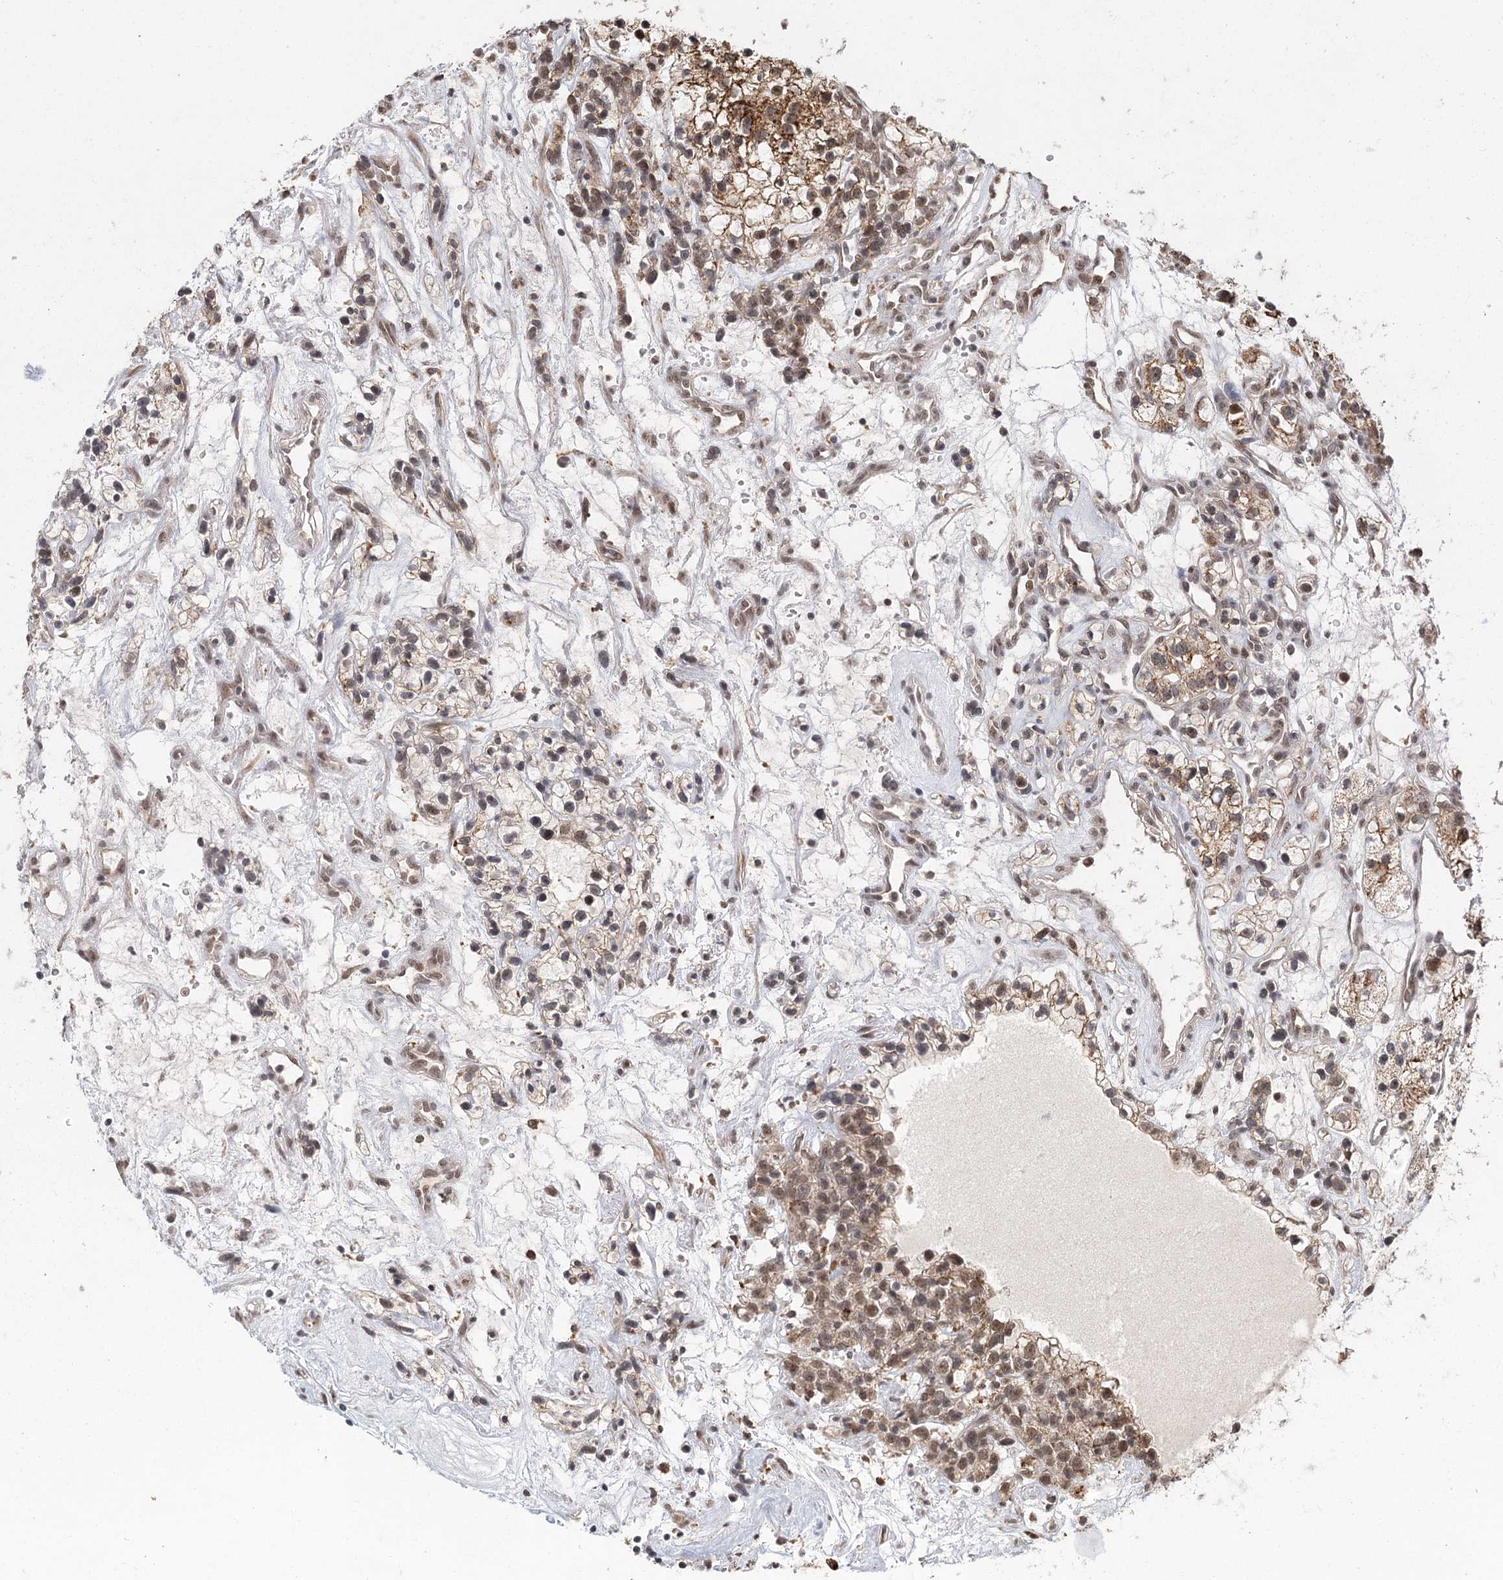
{"staining": {"intensity": "strong", "quantity": "25%-75%", "location": "cytoplasmic/membranous"}, "tissue": "renal cancer", "cell_type": "Tumor cells", "image_type": "cancer", "snomed": [{"axis": "morphology", "description": "Adenocarcinoma, NOS"}, {"axis": "topography", "description": "Kidney"}], "caption": "Renal adenocarcinoma was stained to show a protein in brown. There is high levels of strong cytoplasmic/membranous staining in approximately 25%-75% of tumor cells. (DAB (3,3'-diaminobenzidine) = brown stain, brightfield microscopy at high magnification).", "gene": "ZCCHC24", "patient": {"sex": "female", "age": 57}}